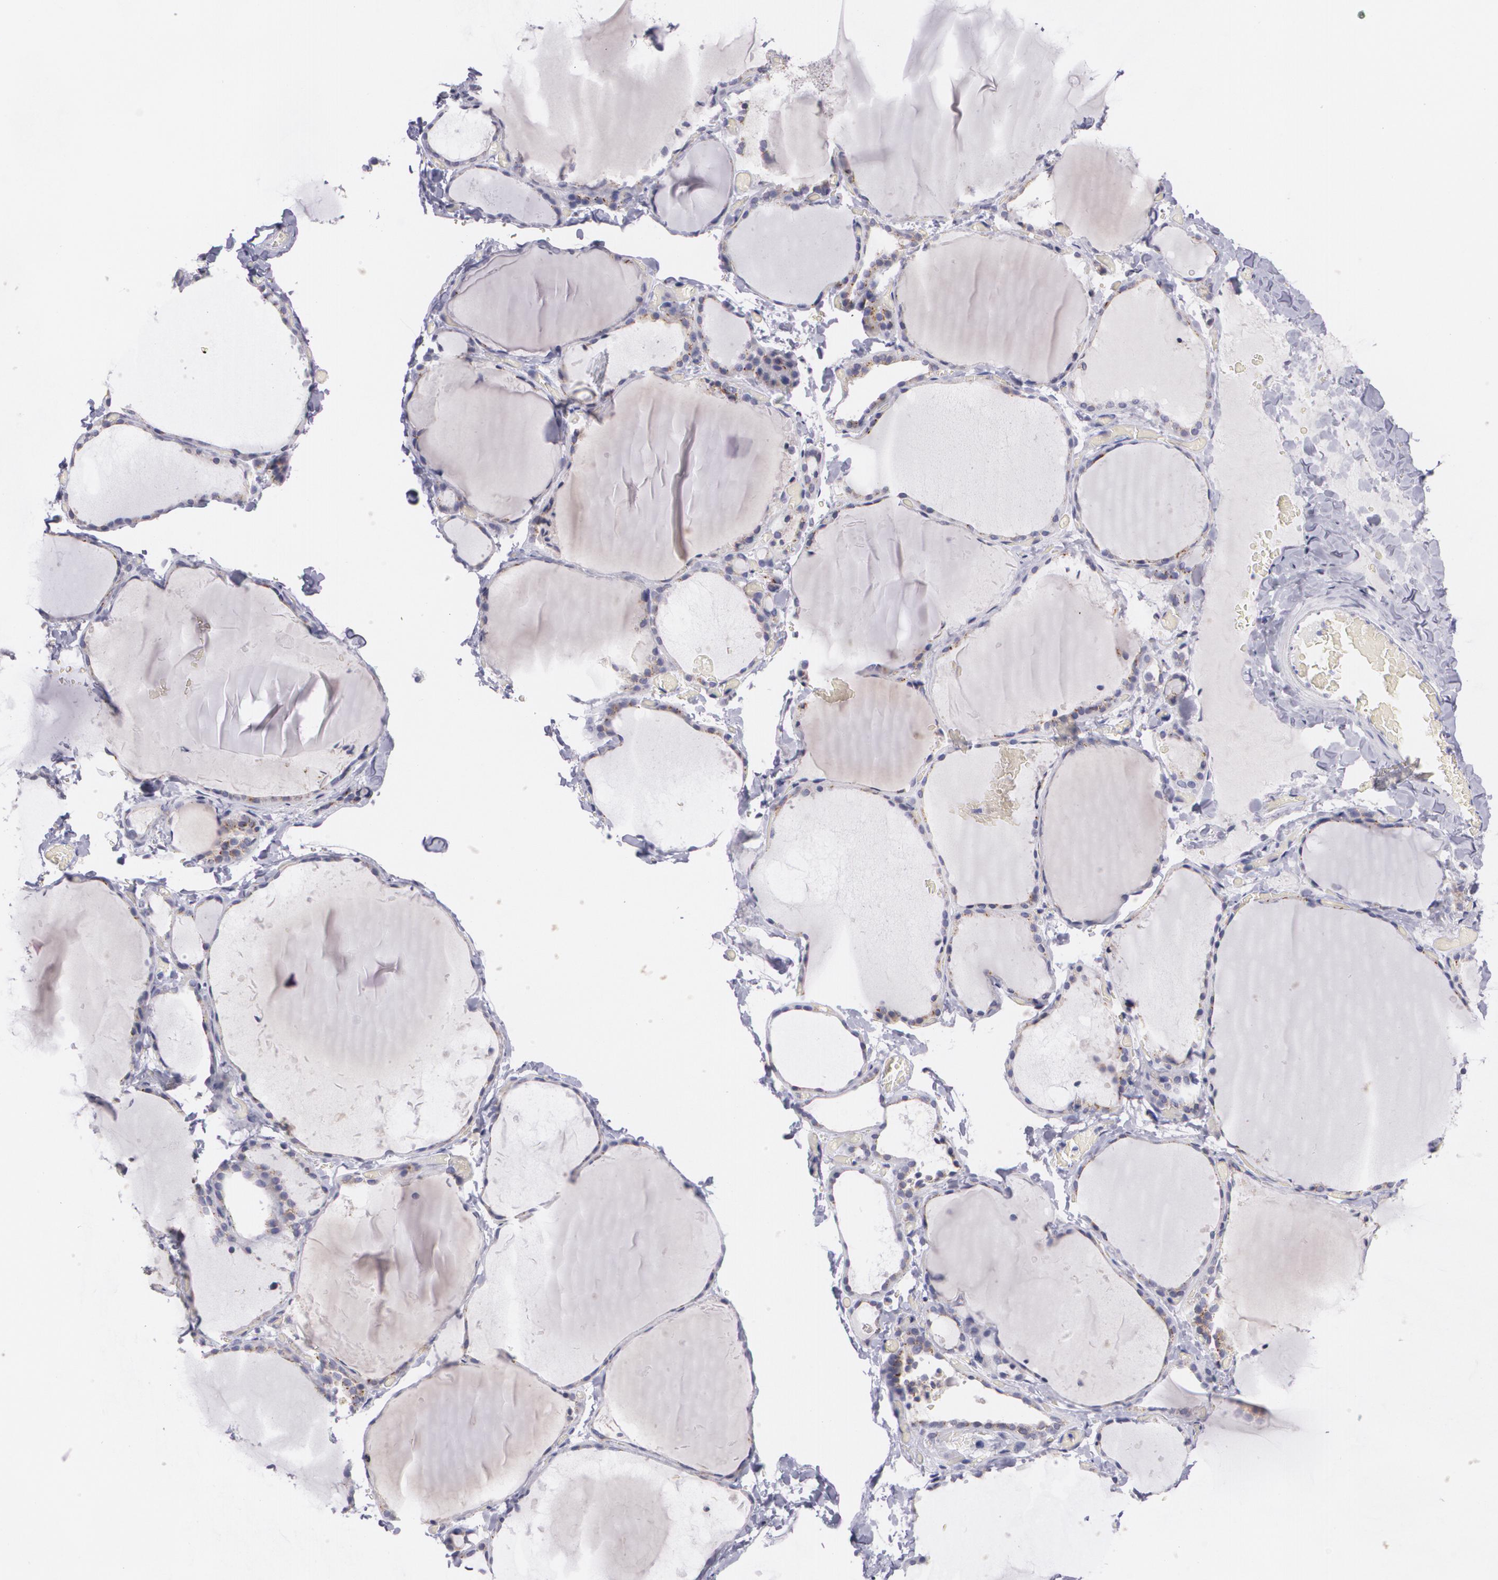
{"staining": {"intensity": "weak", "quantity": ">75%", "location": "cytoplasmic/membranous"}, "tissue": "thyroid gland", "cell_type": "Glandular cells", "image_type": "normal", "snomed": [{"axis": "morphology", "description": "Normal tissue, NOS"}, {"axis": "topography", "description": "Thyroid gland"}], "caption": "Weak cytoplasmic/membranous positivity is appreciated in approximately >75% of glandular cells in benign thyroid gland. (DAB (3,3'-diaminobenzidine) = brown stain, brightfield microscopy at high magnification).", "gene": "CILK1", "patient": {"sex": "female", "age": 22}}